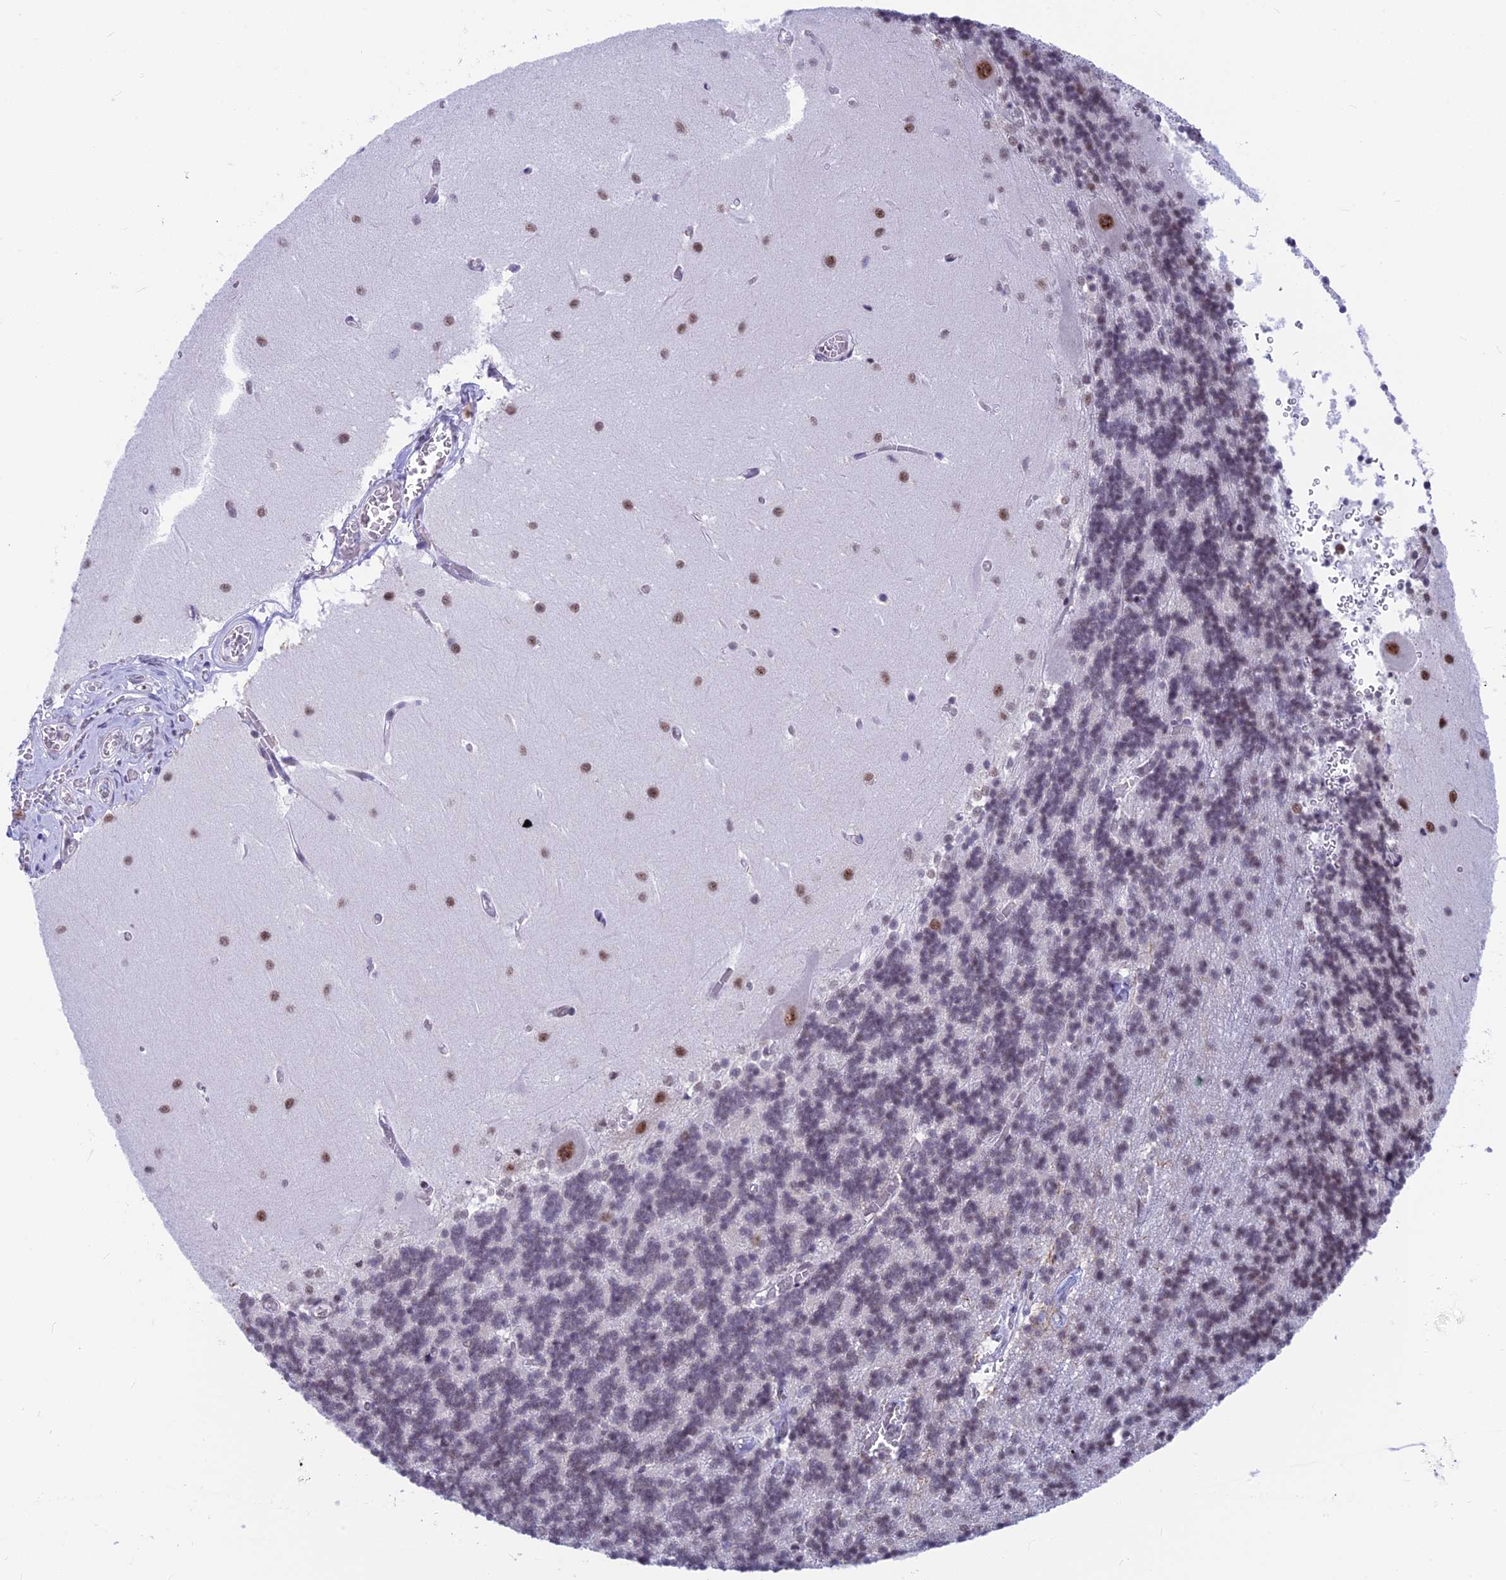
{"staining": {"intensity": "negative", "quantity": "none", "location": "none"}, "tissue": "cerebellum", "cell_type": "Cells in granular layer", "image_type": "normal", "snomed": [{"axis": "morphology", "description": "Normal tissue, NOS"}, {"axis": "topography", "description": "Cerebellum"}], "caption": "Protein analysis of benign cerebellum reveals no significant positivity in cells in granular layer.", "gene": "SRSF5", "patient": {"sex": "male", "age": 37}}